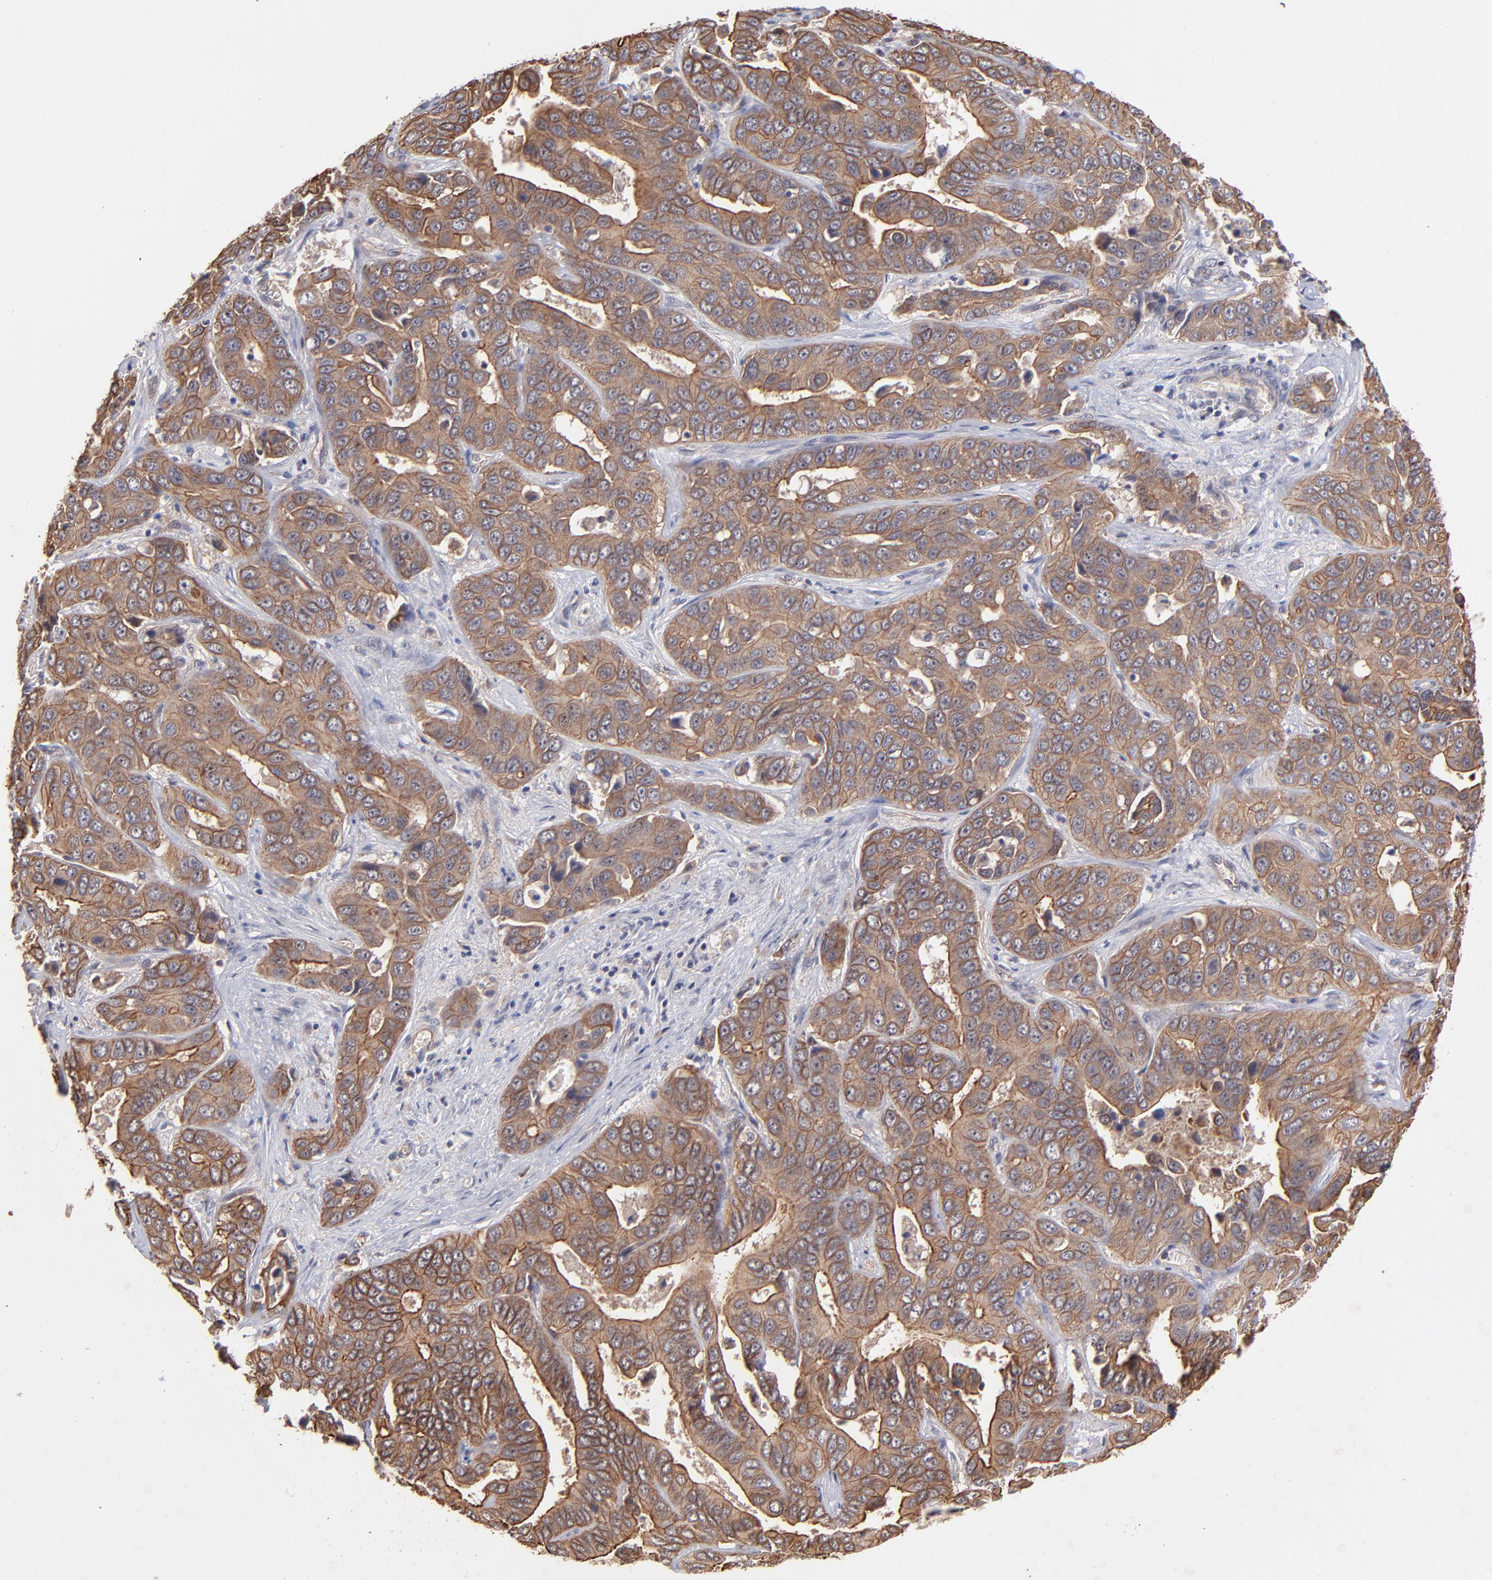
{"staining": {"intensity": "strong", "quantity": ">75%", "location": "cytoplasmic/membranous"}, "tissue": "liver cancer", "cell_type": "Tumor cells", "image_type": "cancer", "snomed": [{"axis": "morphology", "description": "Cholangiocarcinoma"}, {"axis": "topography", "description": "Liver"}], "caption": "The photomicrograph displays staining of cholangiocarcinoma (liver), revealing strong cytoplasmic/membranous protein positivity (brown color) within tumor cells. Immunohistochemistry stains the protein in brown and the nuclei are stained blue.", "gene": "STAP2", "patient": {"sex": "female", "age": 52}}